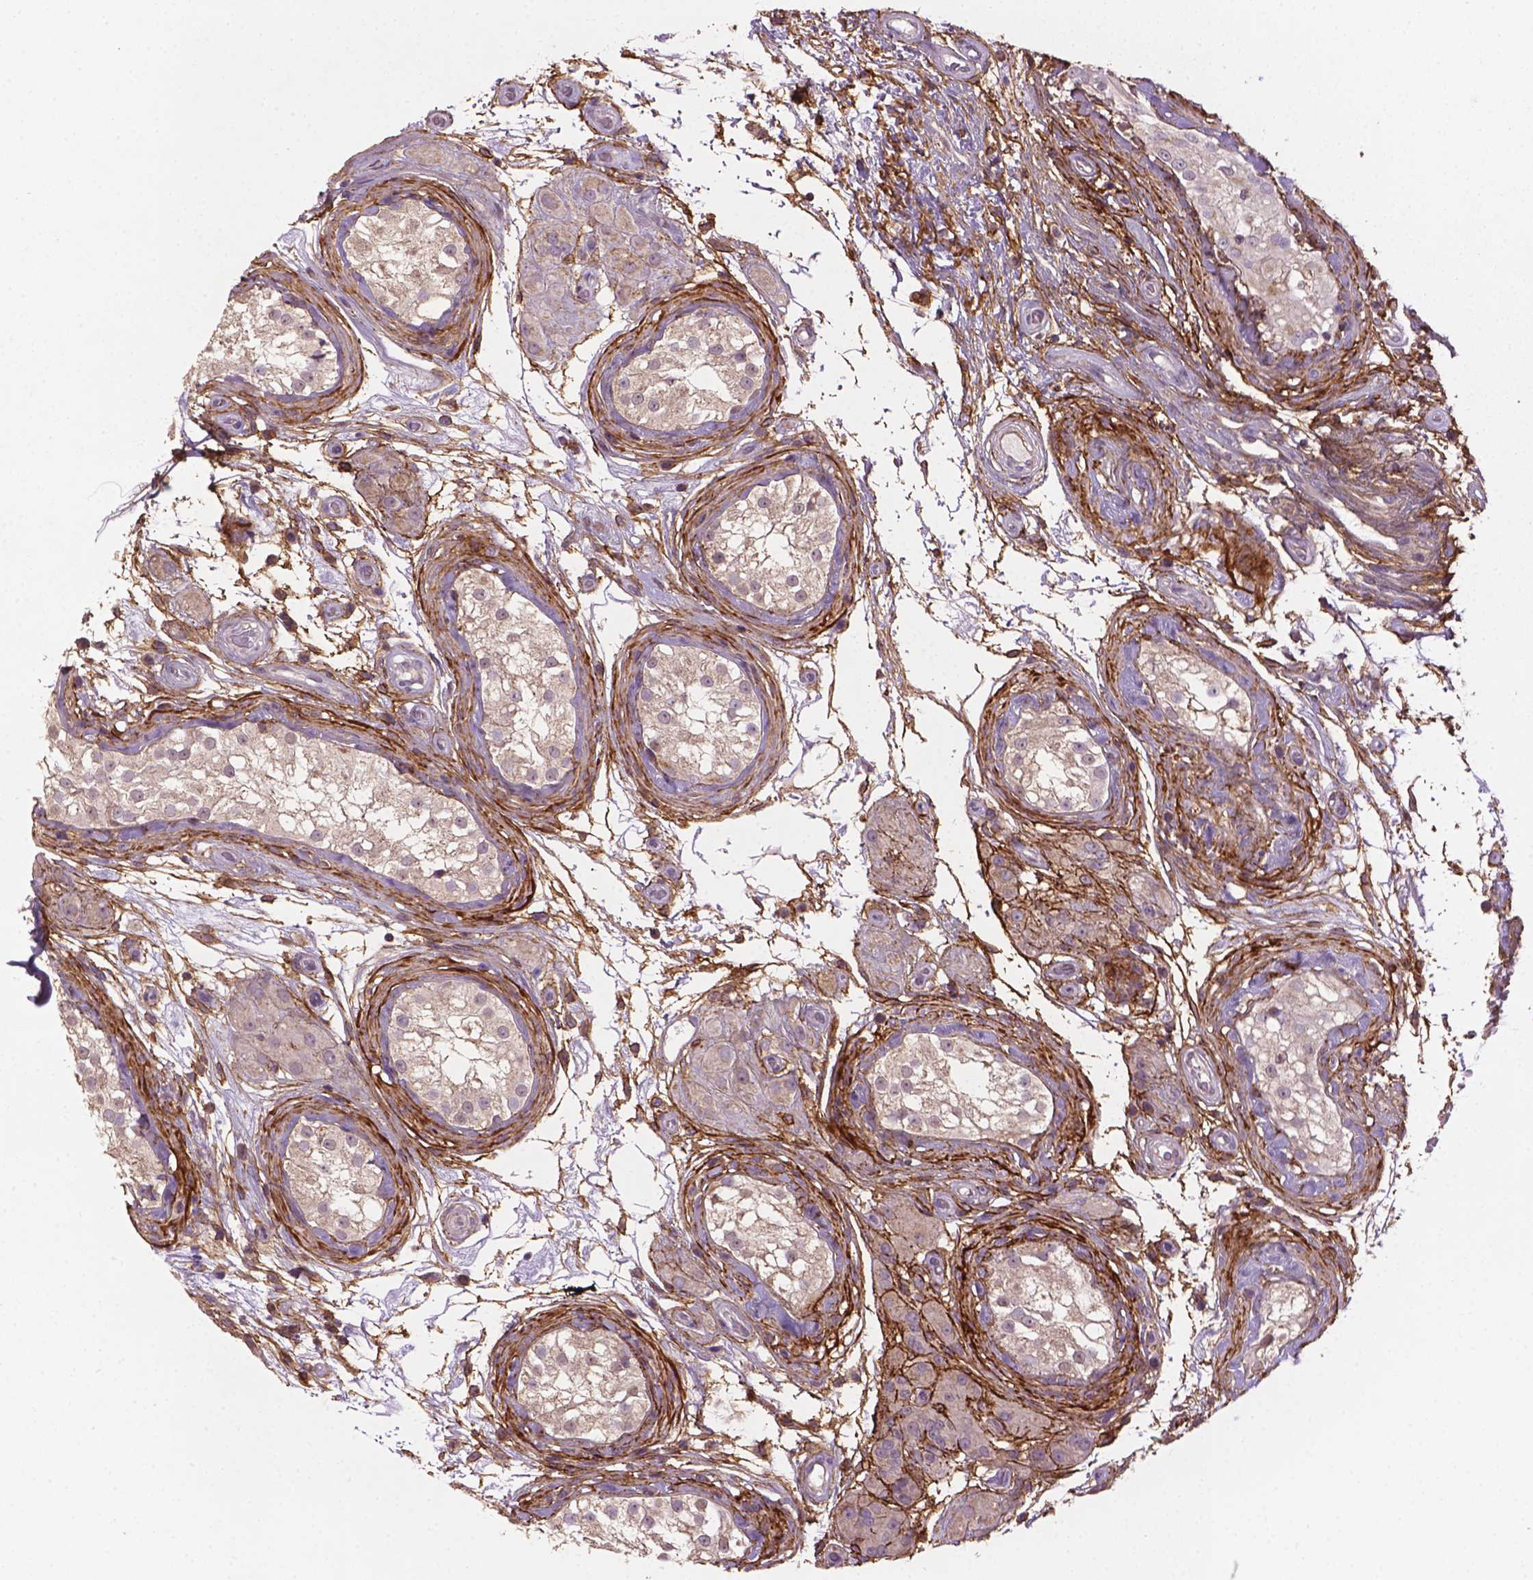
{"staining": {"intensity": "negative", "quantity": "none", "location": "none"}, "tissue": "testis cancer", "cell_type": "Tumor cells", "image_type": "cancer", "snomed": [{"axis": "morphology", "description": "Seminoma, NOS"}, {"axis": "morphology", "description": "Carcinoma, Embryonal, NOS"}, {"axis": "topography", "description": "Testis"}], "caption": "Human testis seminoma stained for a protein using immunohistochemistry demonstrates no expression in tumor cells.", "gene": "LRRC3C", "patient": {"sex": "male", "age": 41}}